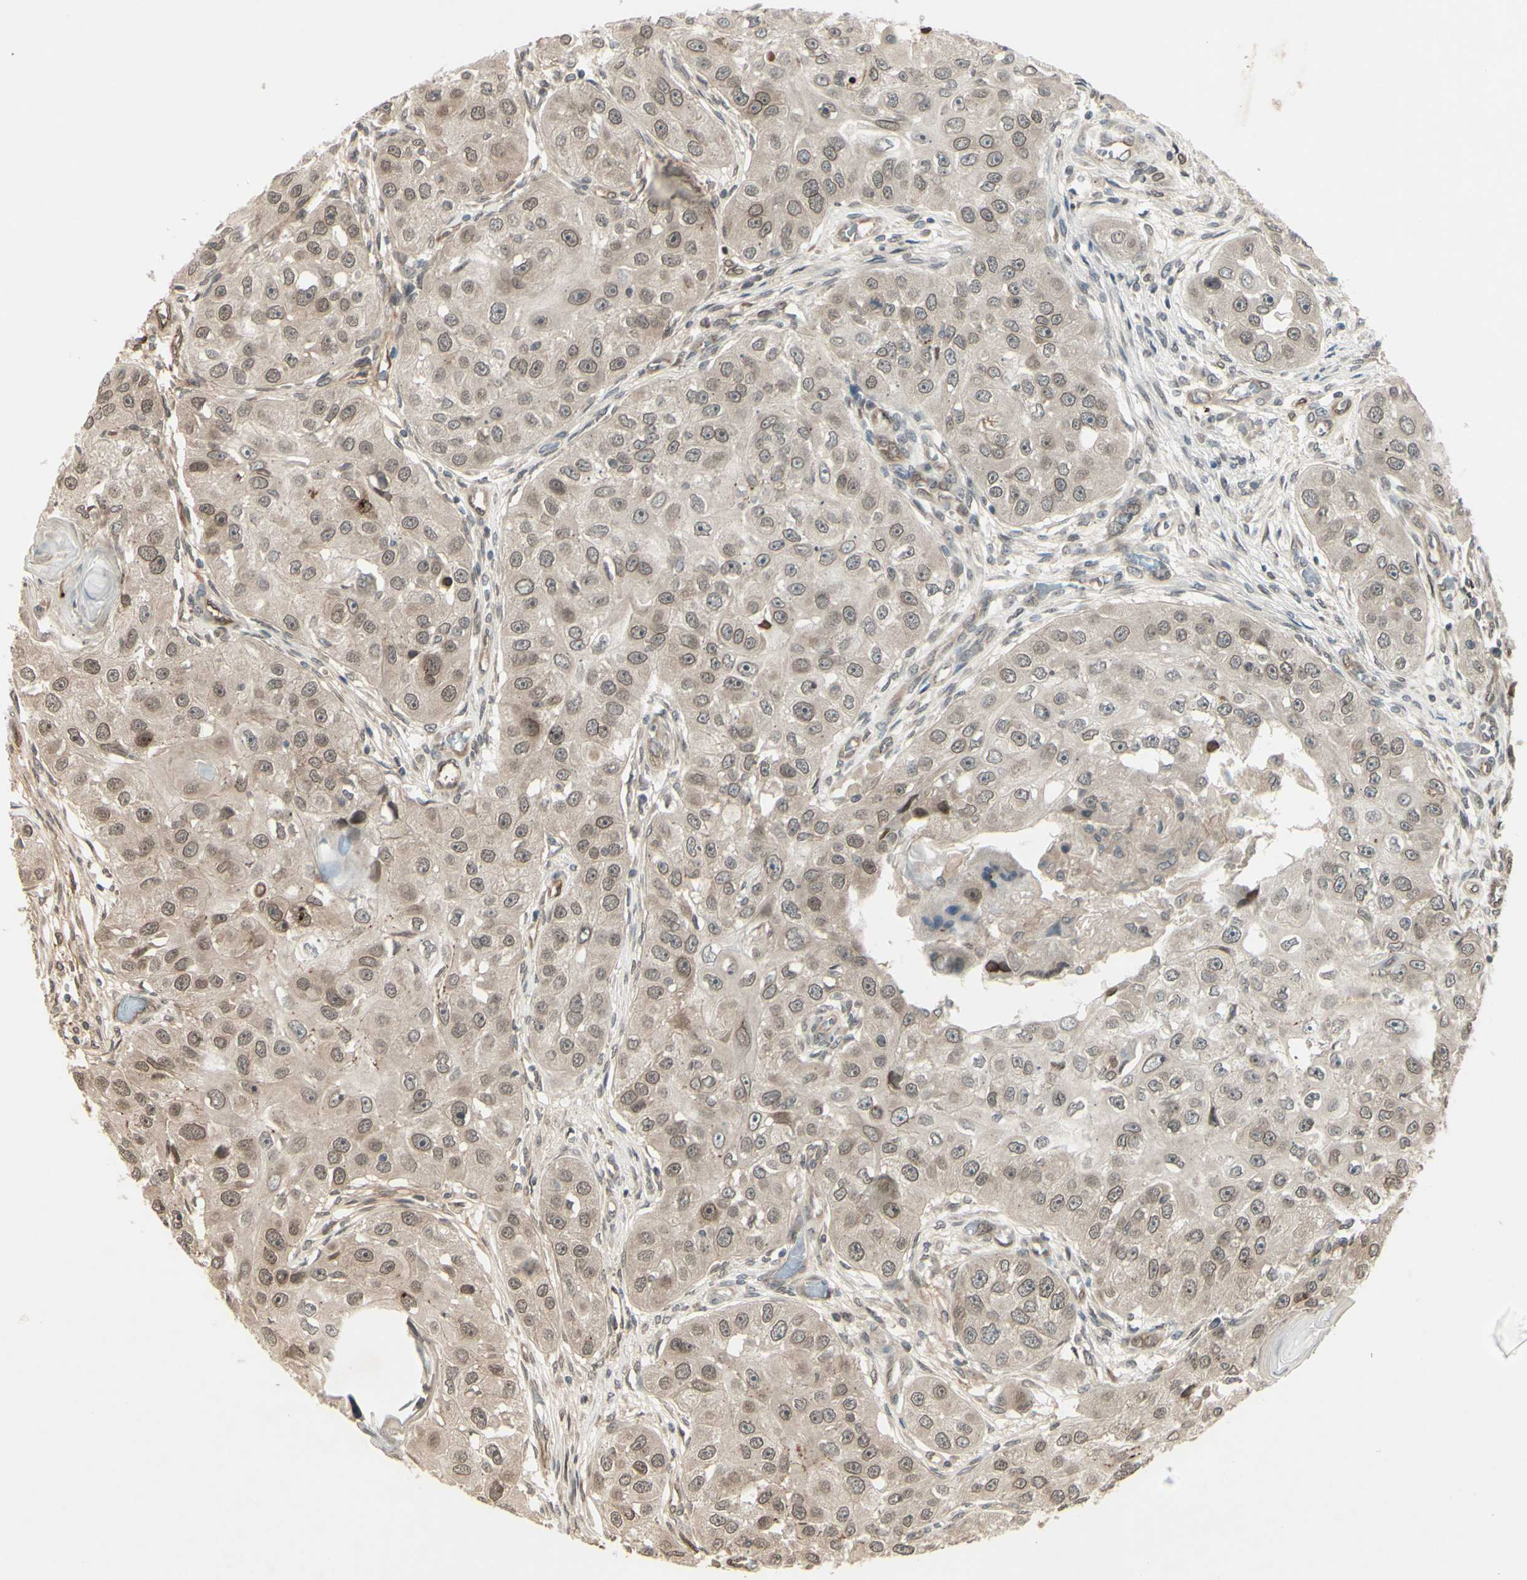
{"staining": {"intensity": "weak", "quantity": ">75%", "location": "cytoplasmic/membranous,nuclear"}, "tissue": "head and neck cancer", "cell_type": "Tumor cells", "image_type": "cancer", "snomed": [{"axis": "morphology", "description": "Normal tissue, NOS"}, {"axis": "morphology", "description": "Squamous cell carcinoma, NOS"}, {"axis": "topography", "description": "Skeletal muscle"}, {"axis": "topography", "description": "Head-Neck"}], "caption": "Human squamous cell carcinoma (head and neck) stained with a brown dye demonstrates weak cytoplasmic/membranous and nuclear positive staining in about >75% of tumor cells.", "gene": "MLF2", "patient": {"sex": "male", "age": 51}}